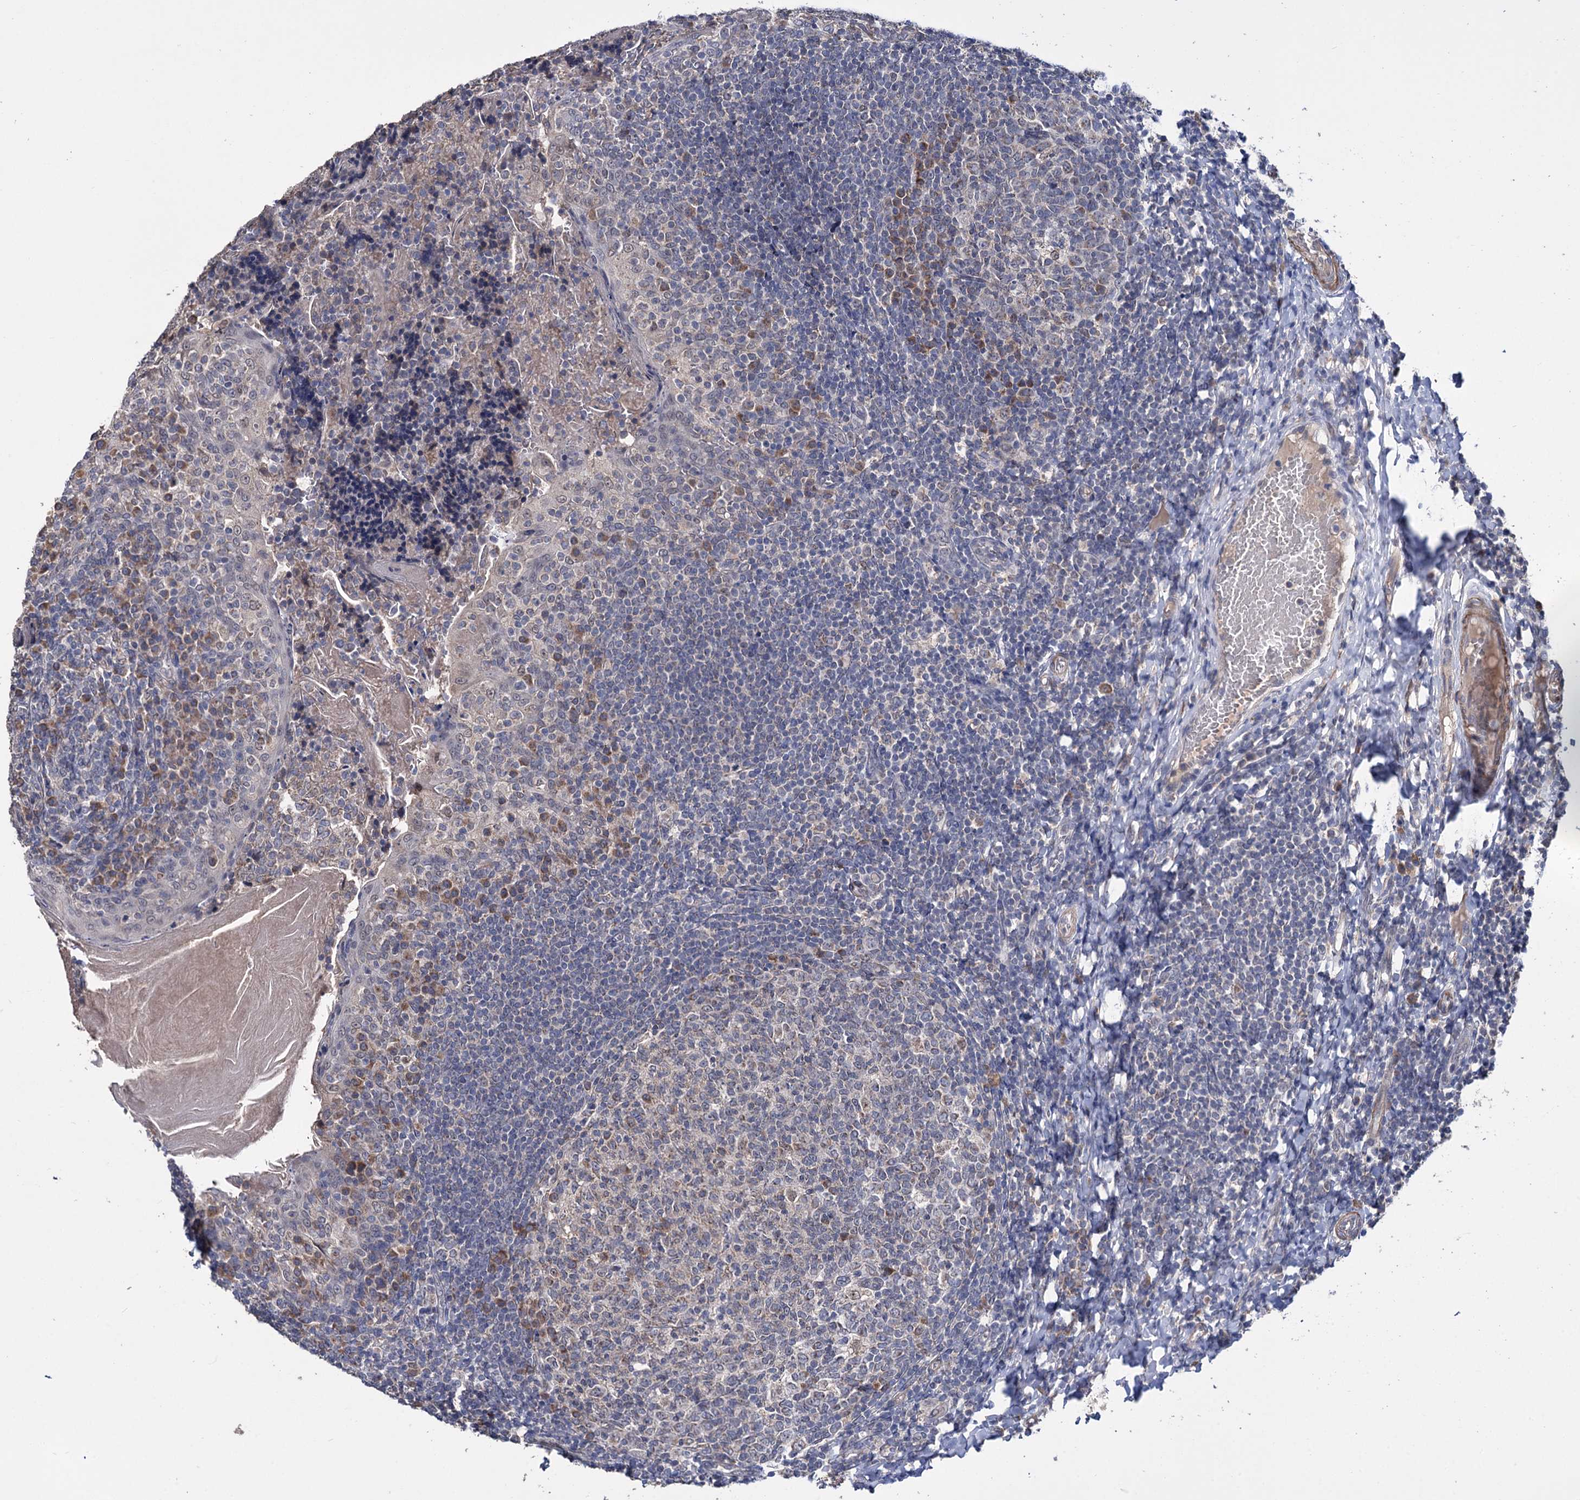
{"staining": {"intensity": "moderate", "quantity": "<25%", "location": "cytoplasmic/membranous"}, "tissue": "tonsil", "cell_type": "Germinal center cells", "image_type": "normal", "snomed": [{"axis": "morphology", "description": "Normal tissue, NOS"}, {"axis": "topography", "description": "Tonsil"}], "caption": "Immunohistochemistry of benign human tonsil displays low levels of moderate cytoplasmic/membranous expression in approximately <25% of germinal center cells. (IHC, brightfield microscopy, high magnification).", "gene": "CLPB", "patient": {"sex": "female", "age": 19}}